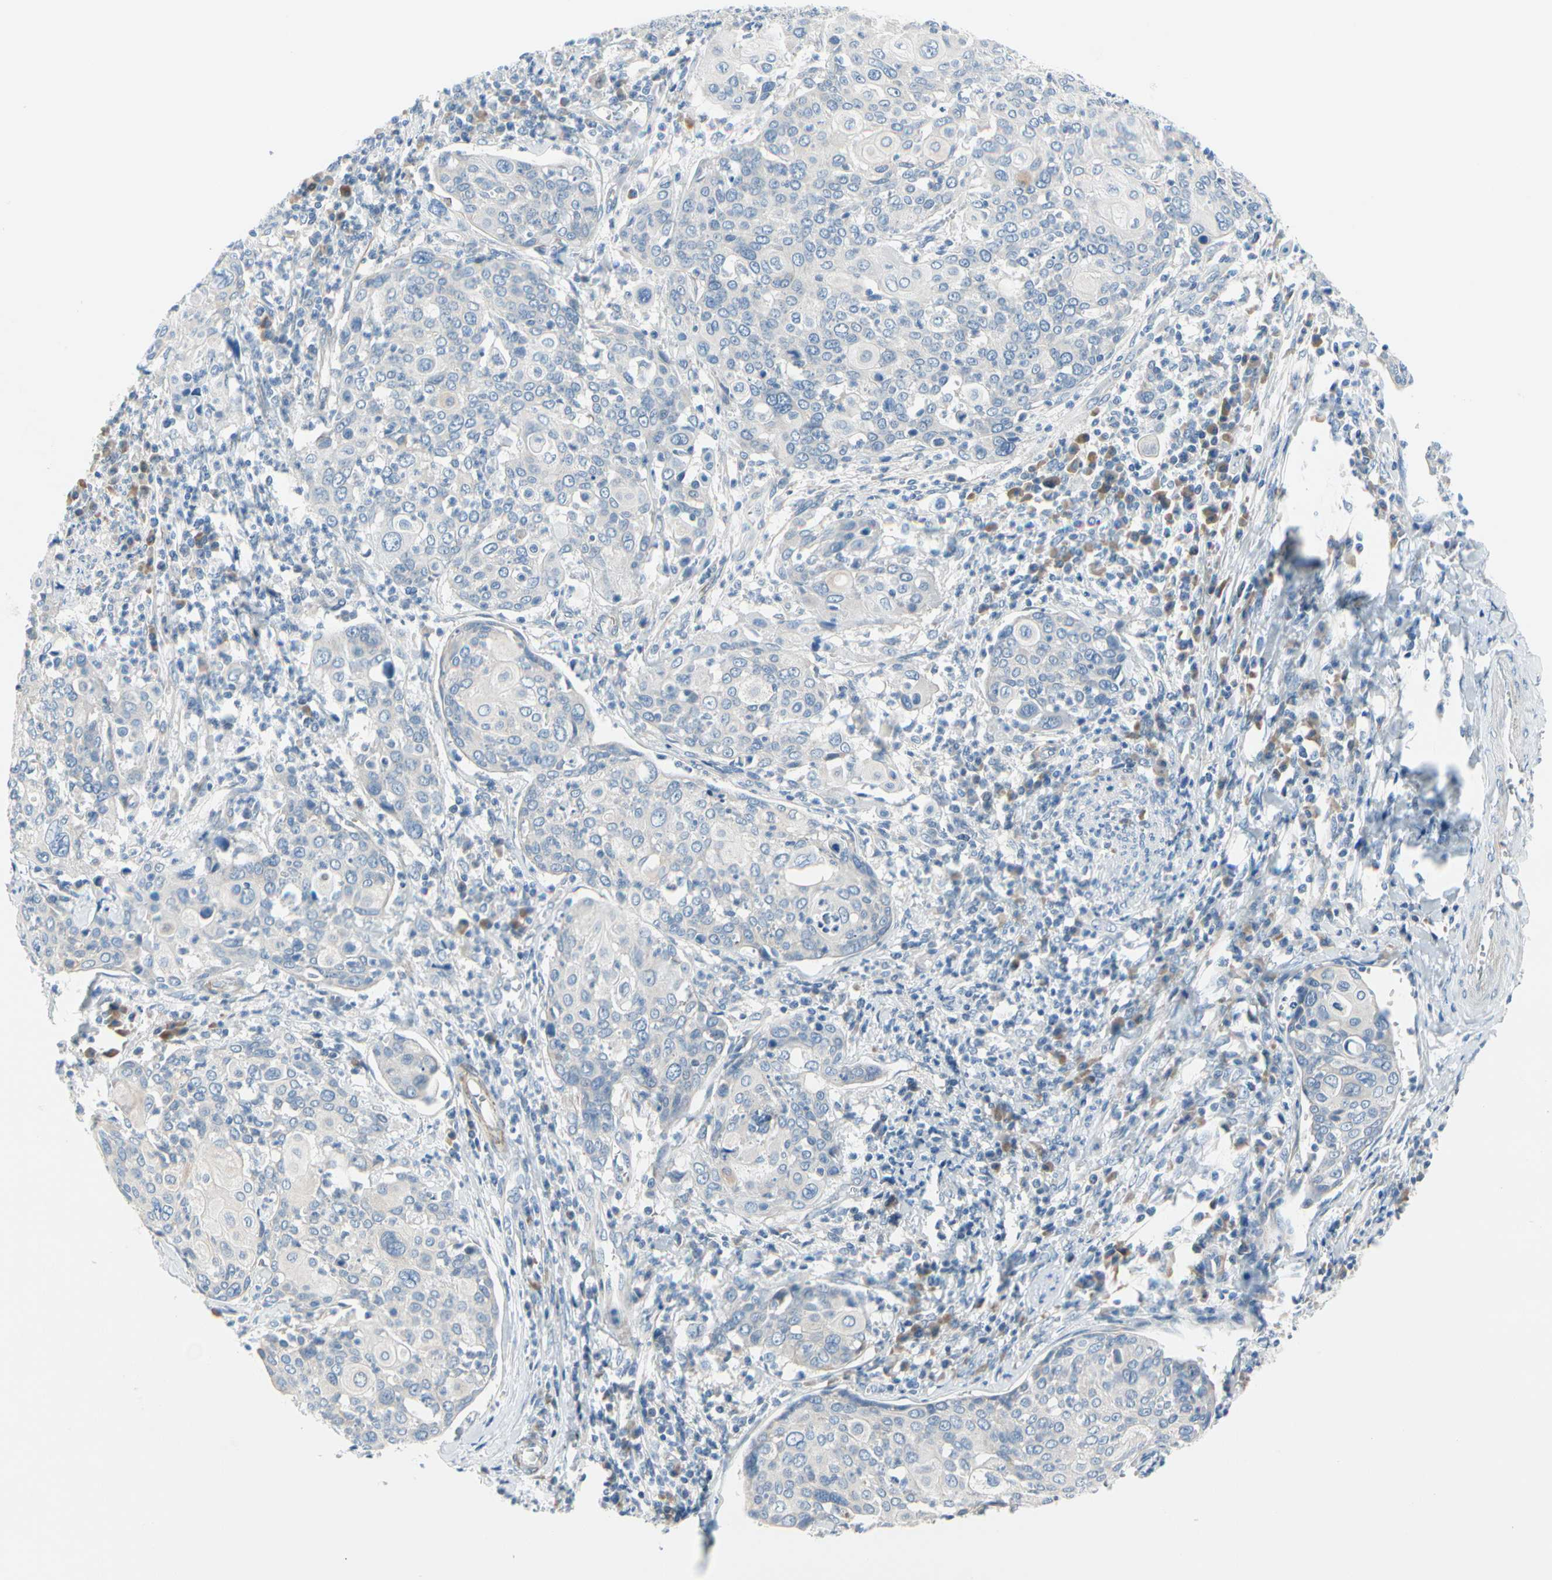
{"staining": {"intensity": "negative", "quantity": "none", "location": "none"}, "tissue": "cervical cancer", "cell_type": "Tumor cells", "image_type": "cancer", "snomed": [{"axis": "morphology", "description": "Squamous cell carcinoma, NOS"}, {"axis": "topography", "description": "Cervix"}], "caption": "The histopathology image displays no significant positivity in tumor cells of cervical cancer.", "gene": "FCER2", "patient": {"sex": "female", "age": 40}}